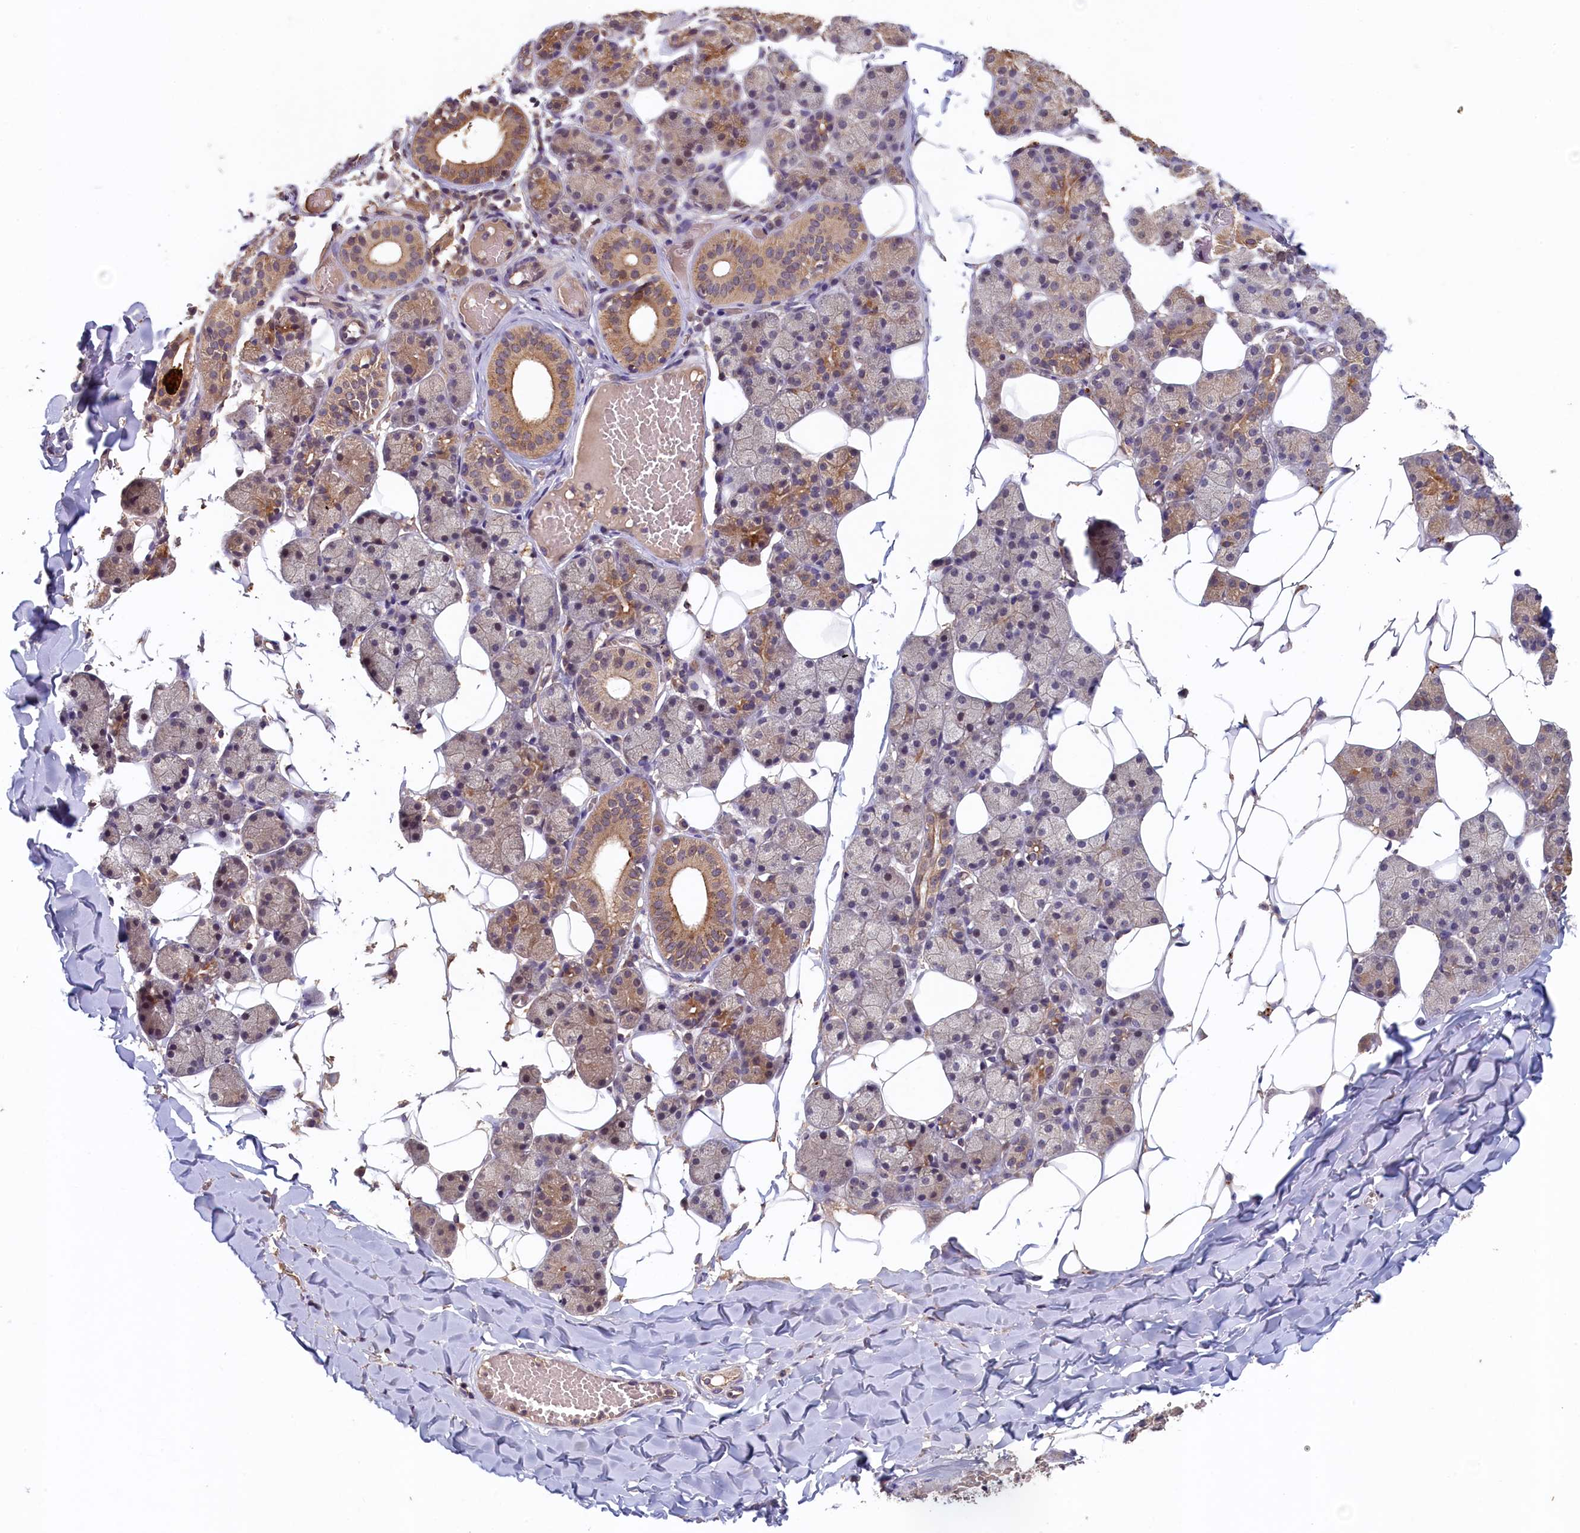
{"staining": {"intensity": "moderate", "quantity": "25%-75%", "location": "cytoplasmic/membranous"}, "tissue": "salivary gland", "cell_type": "Glandular cells", "image_type": "normal", "snomed": [{"axis": "morphology", "description": "Normal tissue, NOS"}, {"axis": "topography", "description": "Salivary gland"}], "caption": "Immunohistochemistry (IHC) micrograph of normal salivary gland: human salivary gland stained using immunohistochemistry (IHC) demonstrates medium levels of moderate protein expression localized specifically in the cytoplasmic/membranous of glandular cells, appearing as a cytoplasmic/membranous brown color.", "gene": "NUBP2", "patient": {"sex": "female", "age": 33}}